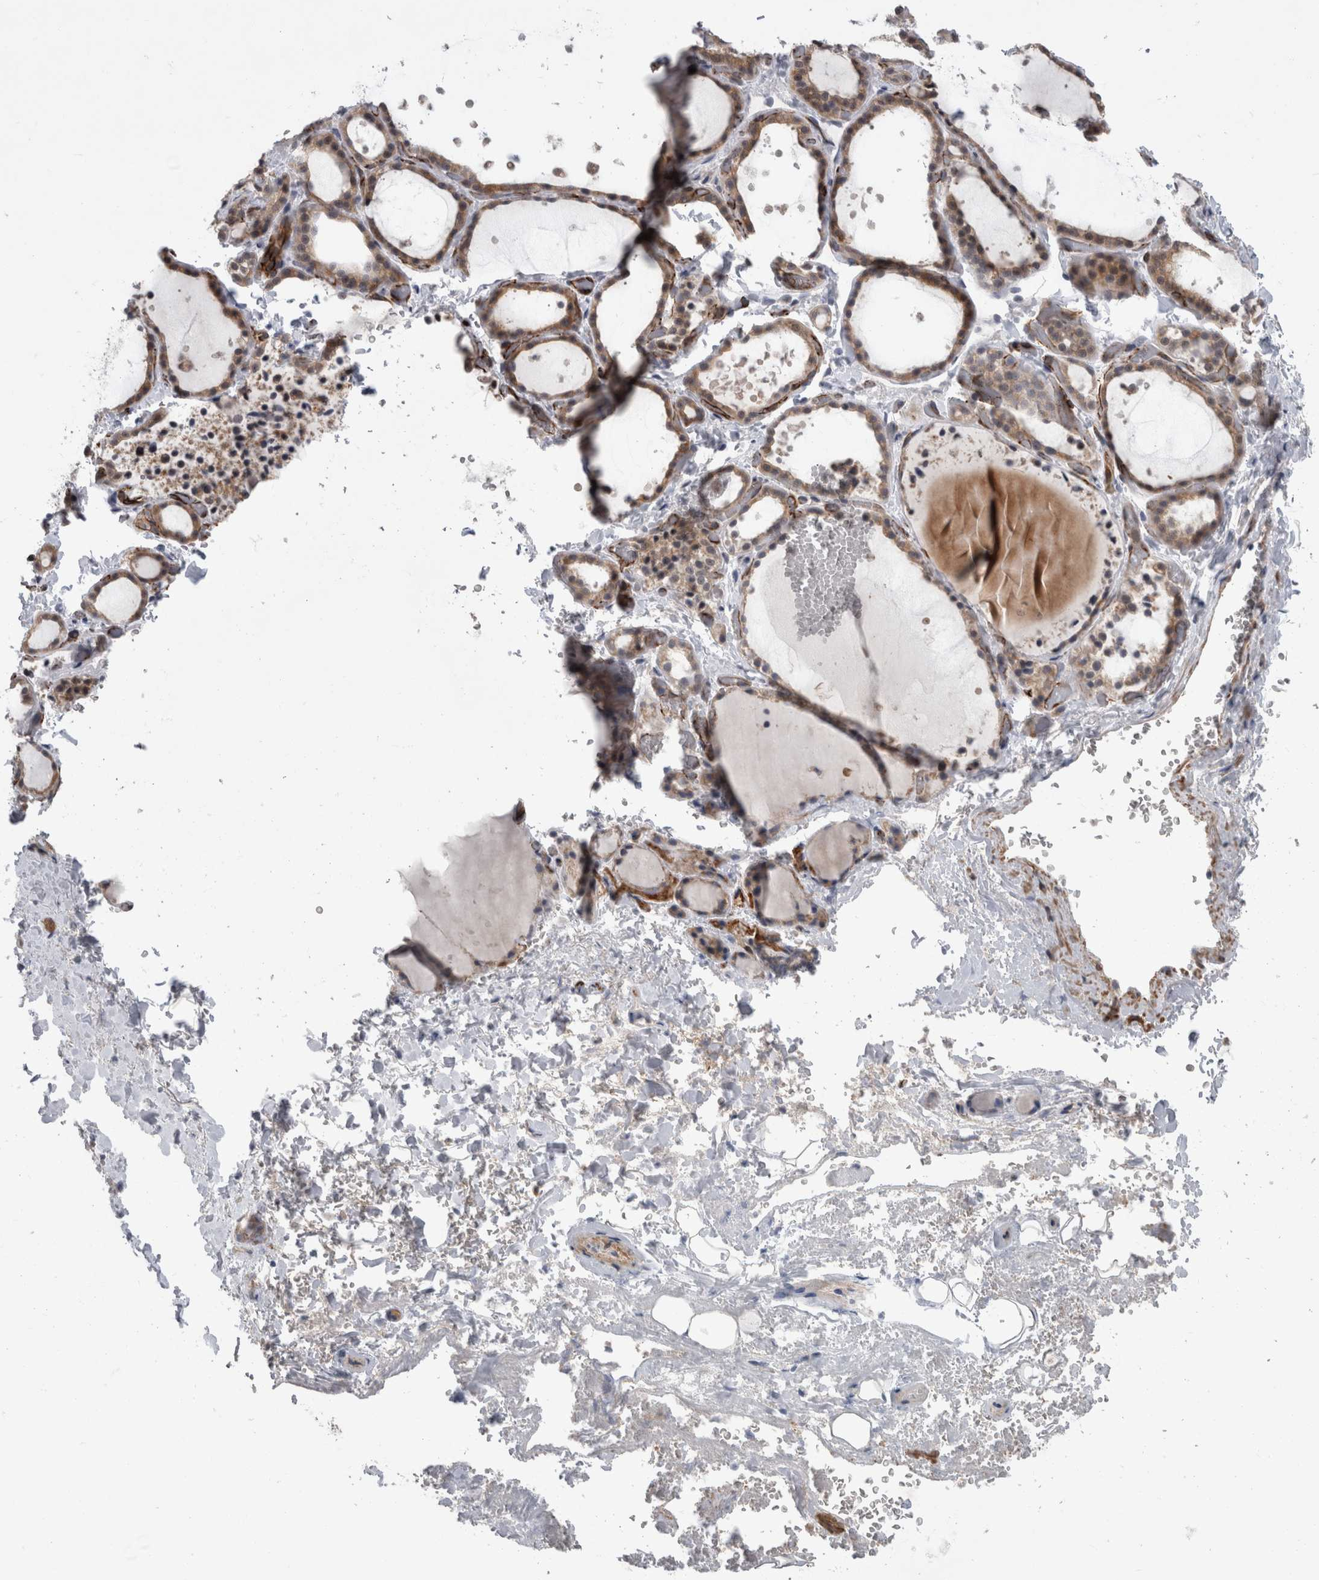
{"staining": {"intensity": "moderate", "quantity": ">75%", "location": "cytoplasmic/membranous"}, "tissue": "thyroid gland", "cell_type": "Glandular cells", "image_type": "normal", "snomed": [{"axis": "morphology", "description": "Normal tissue, NOS"}, {"axis": "topography", "description": "Thyroid gland"}], "caption": "Immunohistochemistry (IHC) of normal human thyroid gland displays medium levels of moderate cytoplasmic/membranous staining in approximately >75% of glandular cells. The protein of interest is stained brown, and the nuclei are stained in blue (DAB (3,3'-diaminobenzidine) IHC with brightfield microscopy, high magnification).", "gene": "FAM83H", "patient": {"sex": "female", "age": 44}}